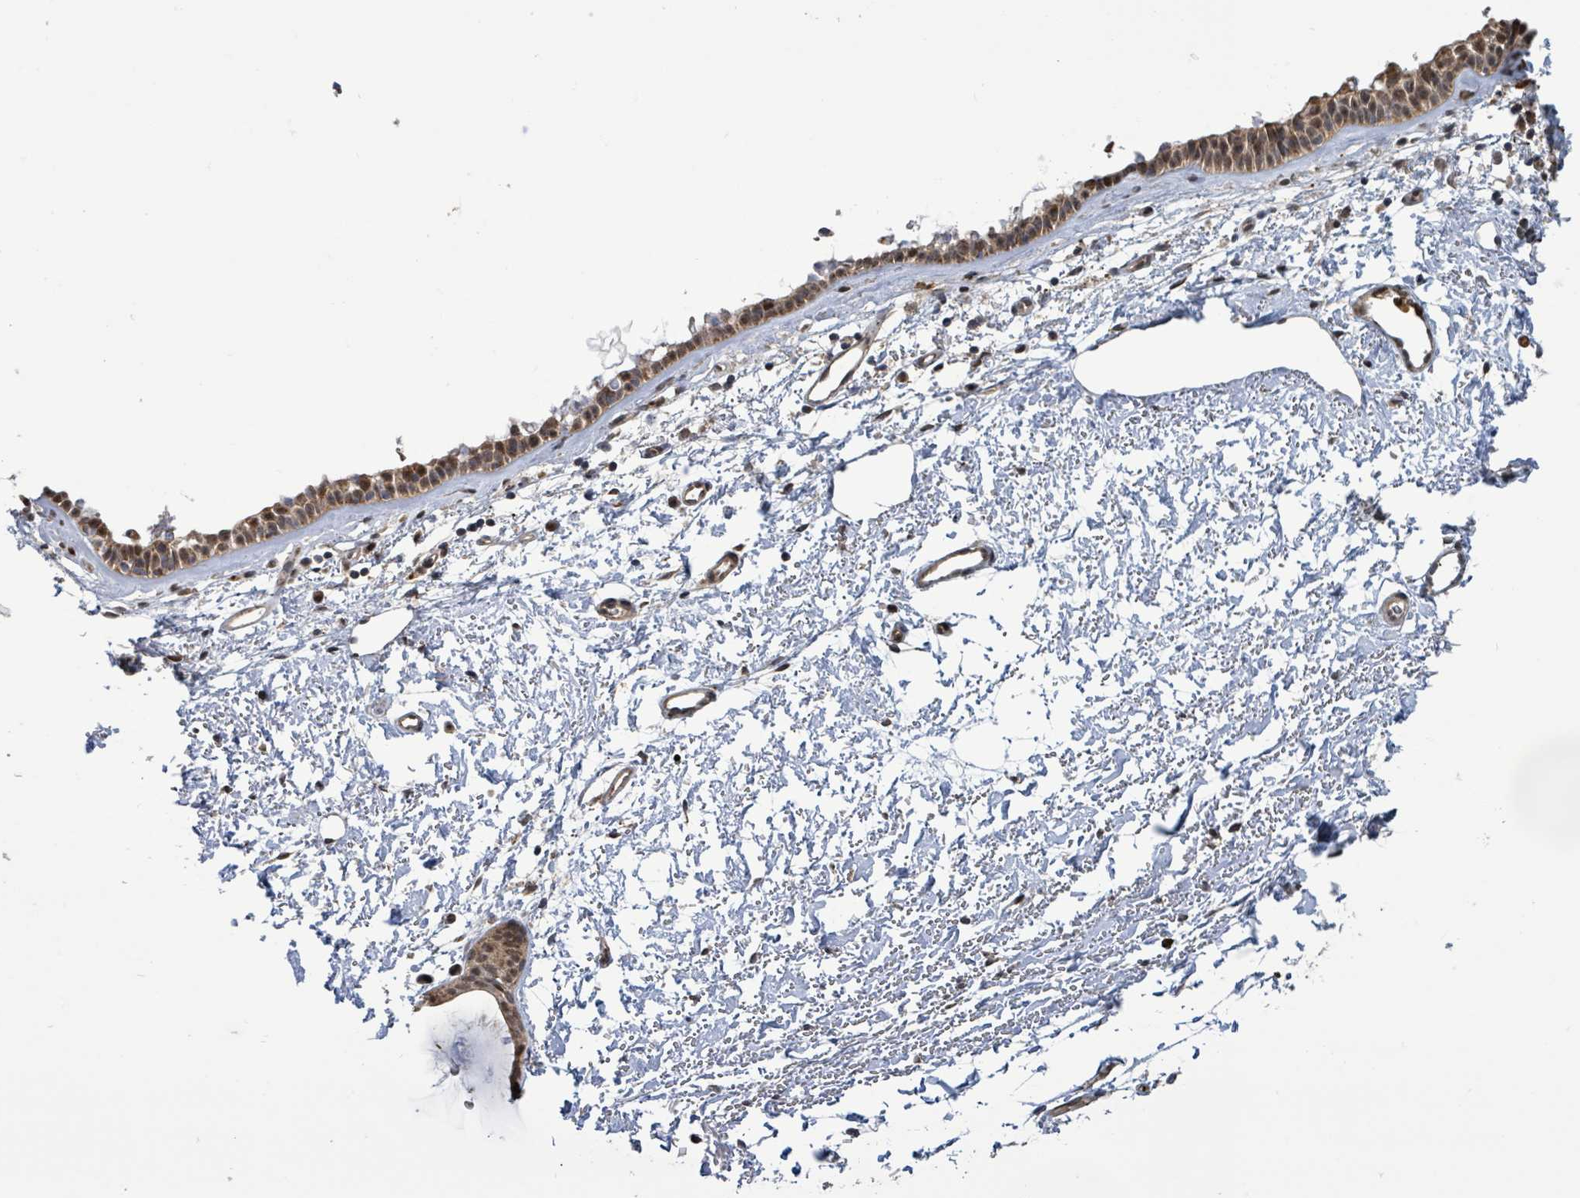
{"staining": {"intensity": "strong", "quantity": ">75%", "location": "cytoplasmic/membranous,nuclear"}, "tissue": "nasopharynx", "cell_type": "Respiratory epithelial cells", "image_type": "normal", "snomed": [{"axis": "morphology", "description": "Normal tissue, NOS"}, {"axis": "topography", "description": "Cartilage tissue"}, {"axis": "topography", "description": "Nasopharynx"}], "caption": "The photomicrograph displays immunohistochemical staining of unremarkable nasopharynx. There is strong cytoplasmic/membranous,nuclear expression is appreciated in about >75% of respiratory epithelial cells. The staining is performed using DAB (3,3'-diaminobenzidine) brown chromogen to label protein expression. The nuclei are counter-stained blue using hematoxylin.", "gene": "COQ6", "patient": {"sex": "male", "age": 56}}